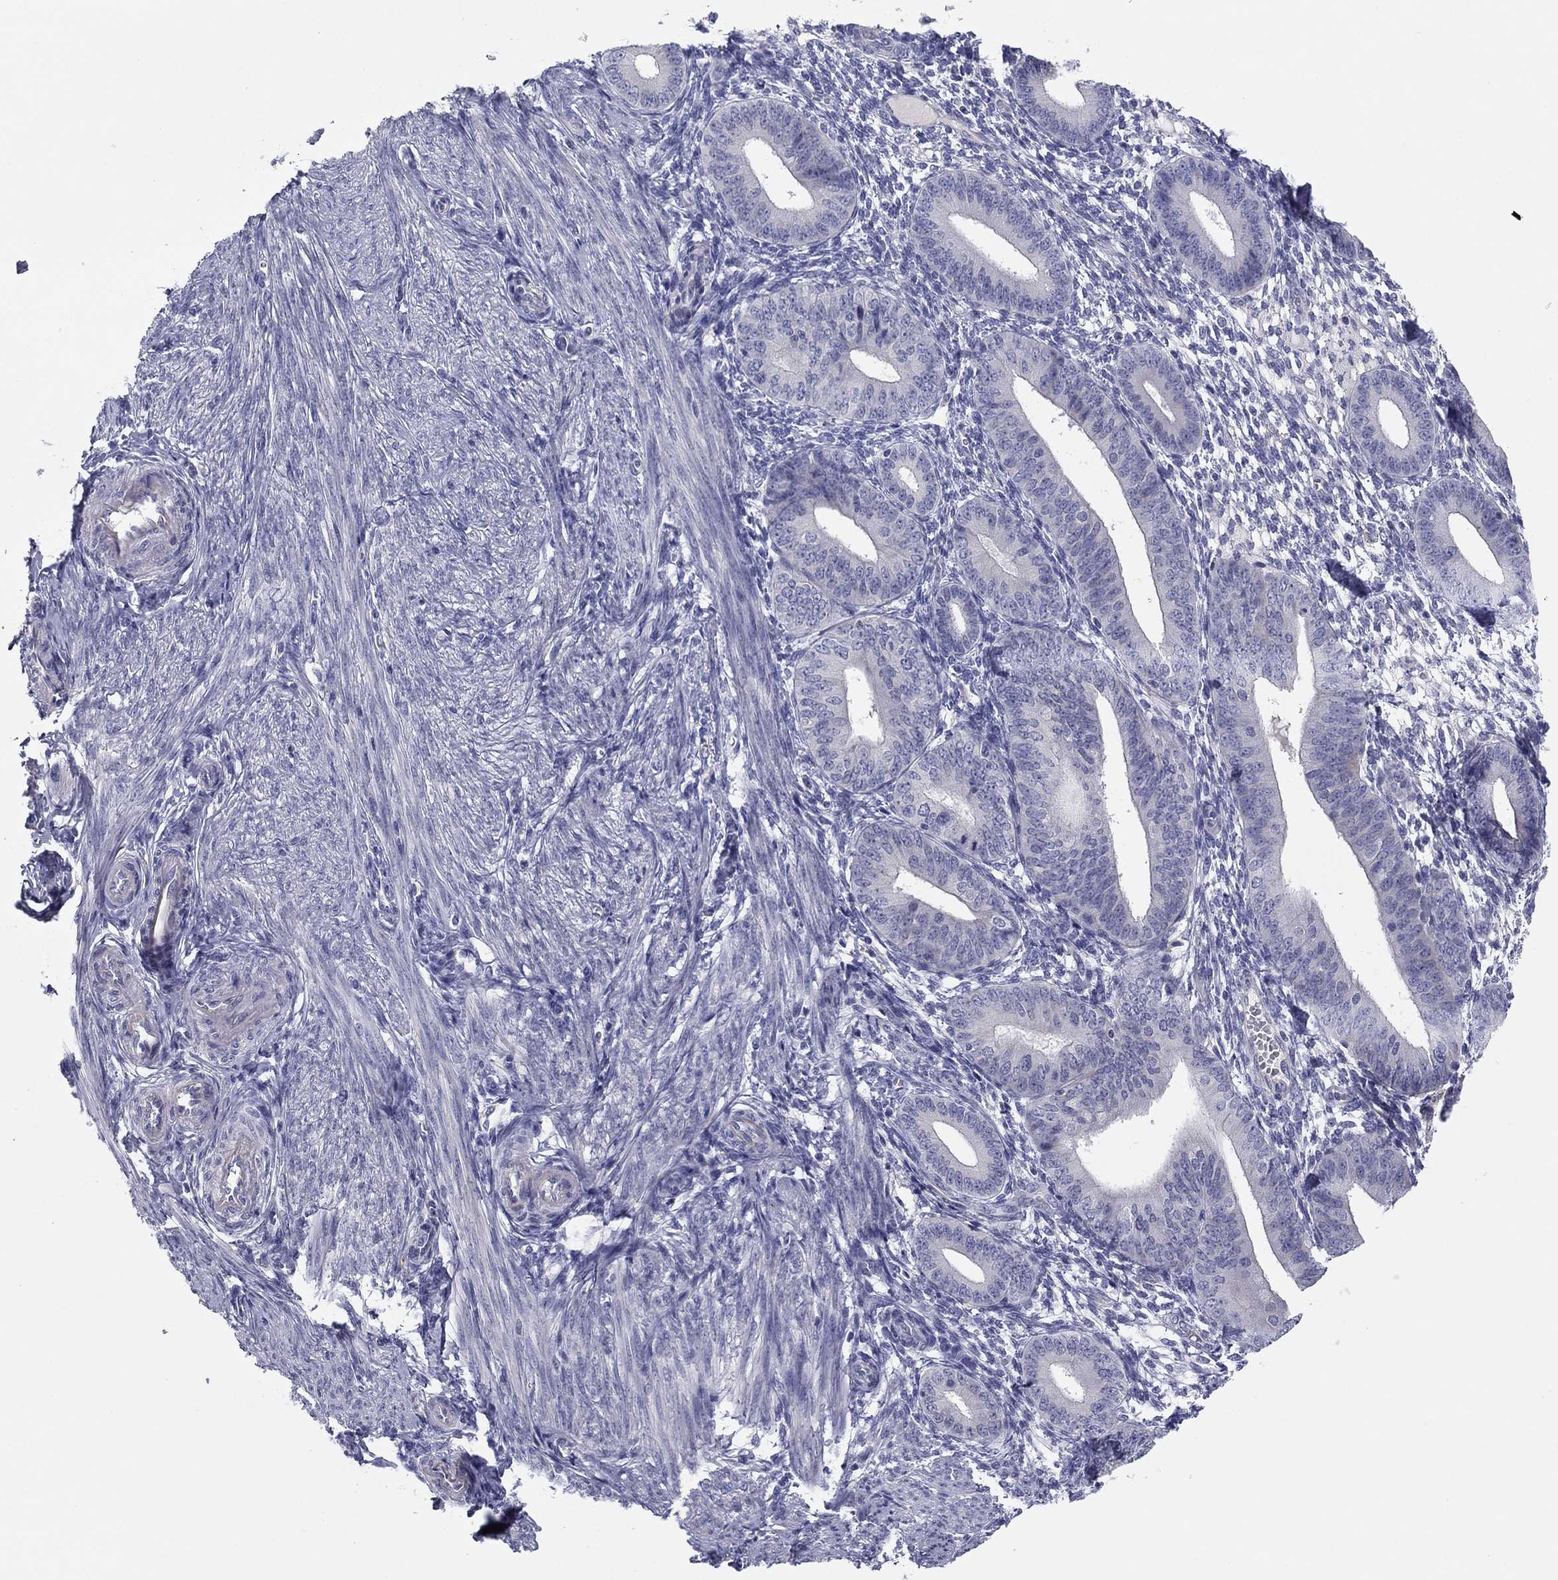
{"staining": {"intensity": "negative", "quantity": "none", "location": "none"}, "tissue": "endometrium", "cell_type": "Cells in endometrial stroma", "image_type": "normal", "snomed": [{"axis": "morphology", "description": "Normal tissue, NOS"}, {"axis": "topography", "description": "Endometrium"}], "caption": "The histopathology image shows no significant positivity in cells in endometrial stroma of endometrium.", "gene": "SEPTIN3", "patient": {"sex": "female", "age": 39}}